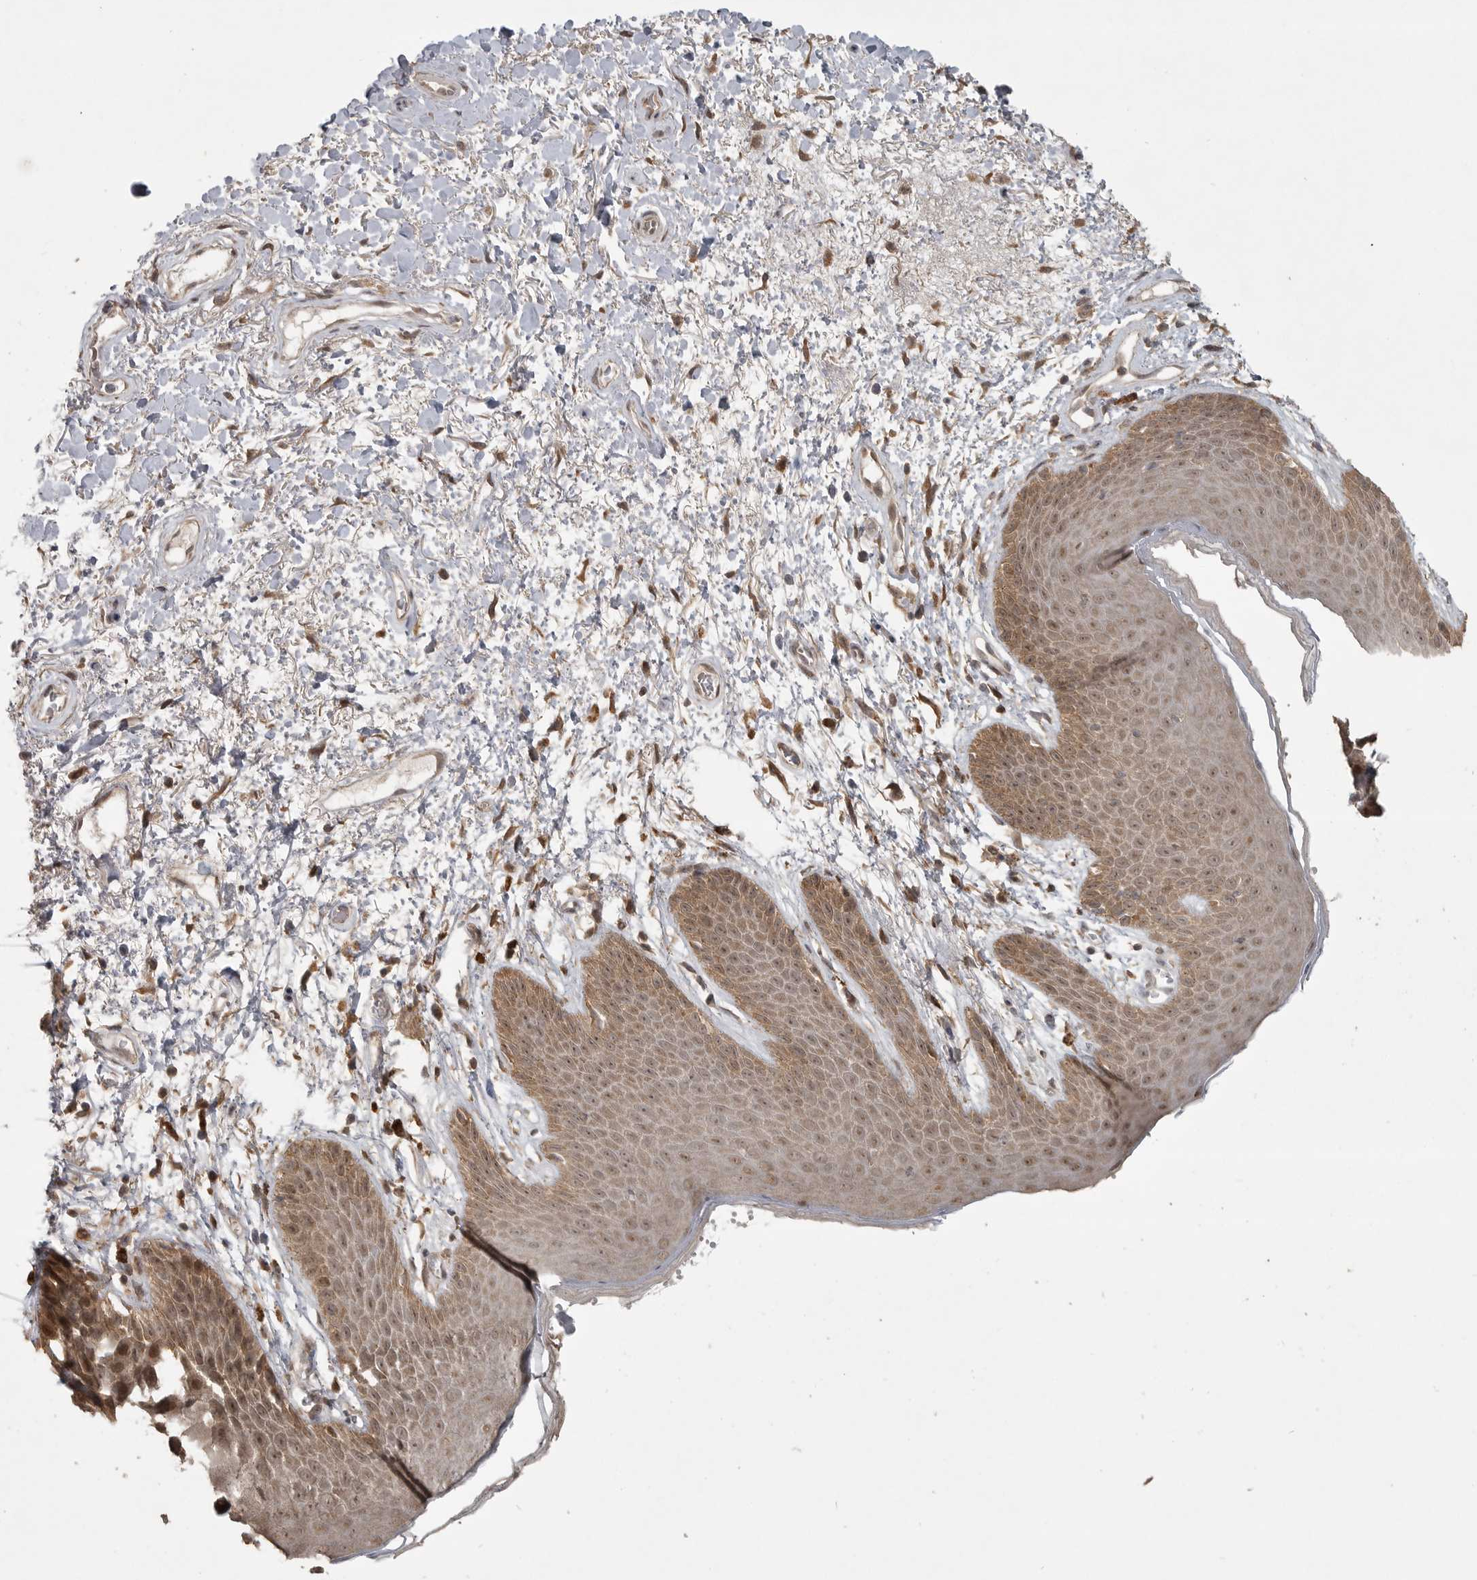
{"staining": {"intensity": "moderate", "quantity": ">75%", "location": "cytoplasmic/membranous,nuclear"}, "tissue": "skin", "cell_type": "Epidermal cells", "image_type": "normal", "snomed": [{"axis": "morphology", "description": "Normal tissue, NOS"}, {"axis": "topography", "description": "Anal"}], "caption": "Immunohistochemistry (IHC) photomicrograph of normal skin stained for a protein (brown), which demonstrates medium levels of moderate cytoplasmic/membranous,nuclear staining in about >75% of epidermal cells.", "gene": "LLGL1", "patient": {"sex": "male", "age": 74}}